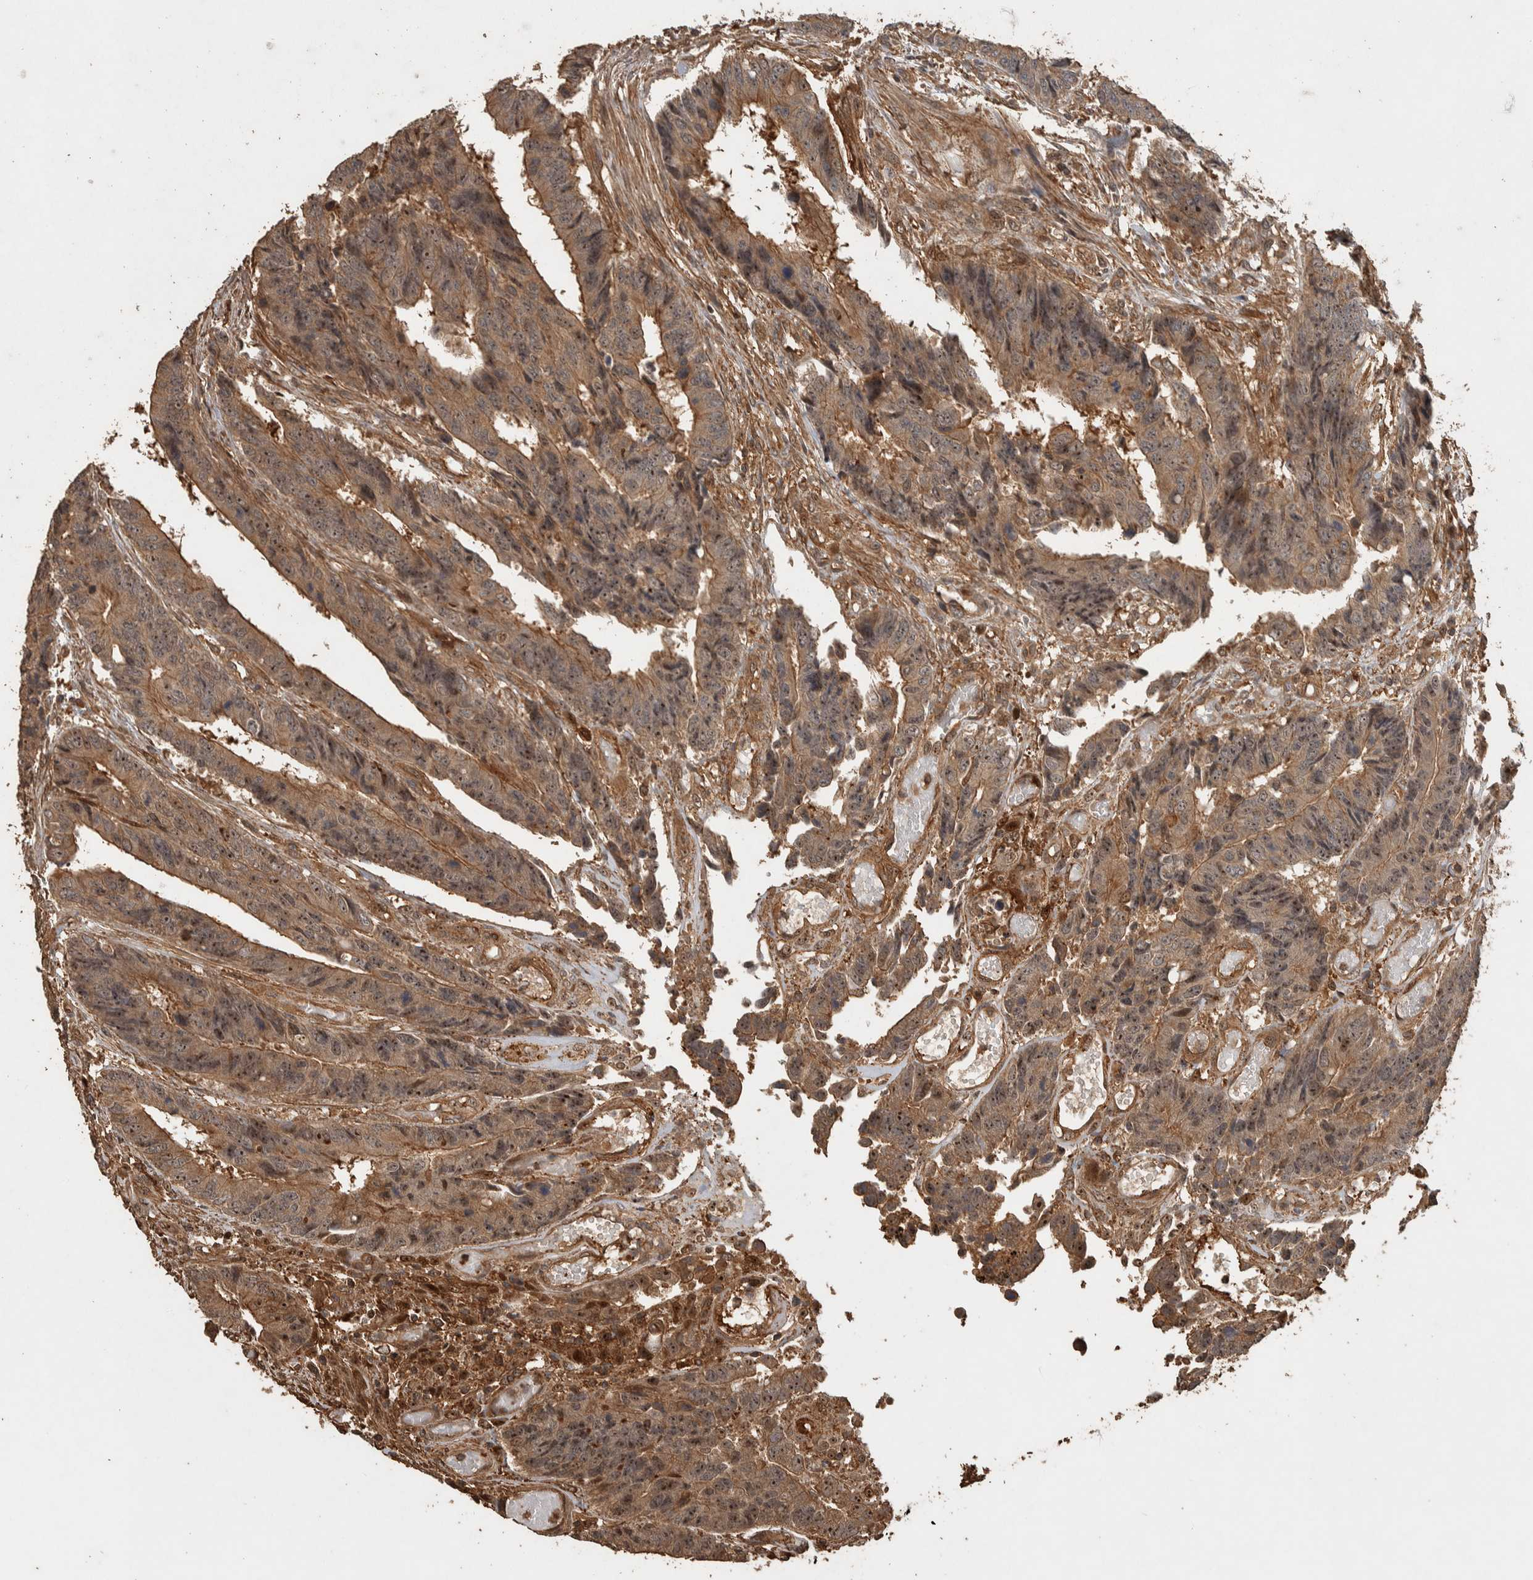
{"staining": {"intensity": "moderate", "quantity": ">75%", "location": "cytoplasmic/membranous,nuclear"}, "tissue": "colorectal cancer", "cell_type": "Tumor cells", "image_type": "cancer", "snomed": [{"axis": "morphology", "description": "Adenocarcinoma, NOS"}, {"axis": "topography", "description": "Rectum"}], "caption": "Colorectal adenocarcinoma stained with IHC demonstrates moderate cytoplasmic/membranous and nuclear positivity in approximately >75% of tumor cells.", "gene": "SPHK1", "patient": {"sex": "male", "age": 84}}